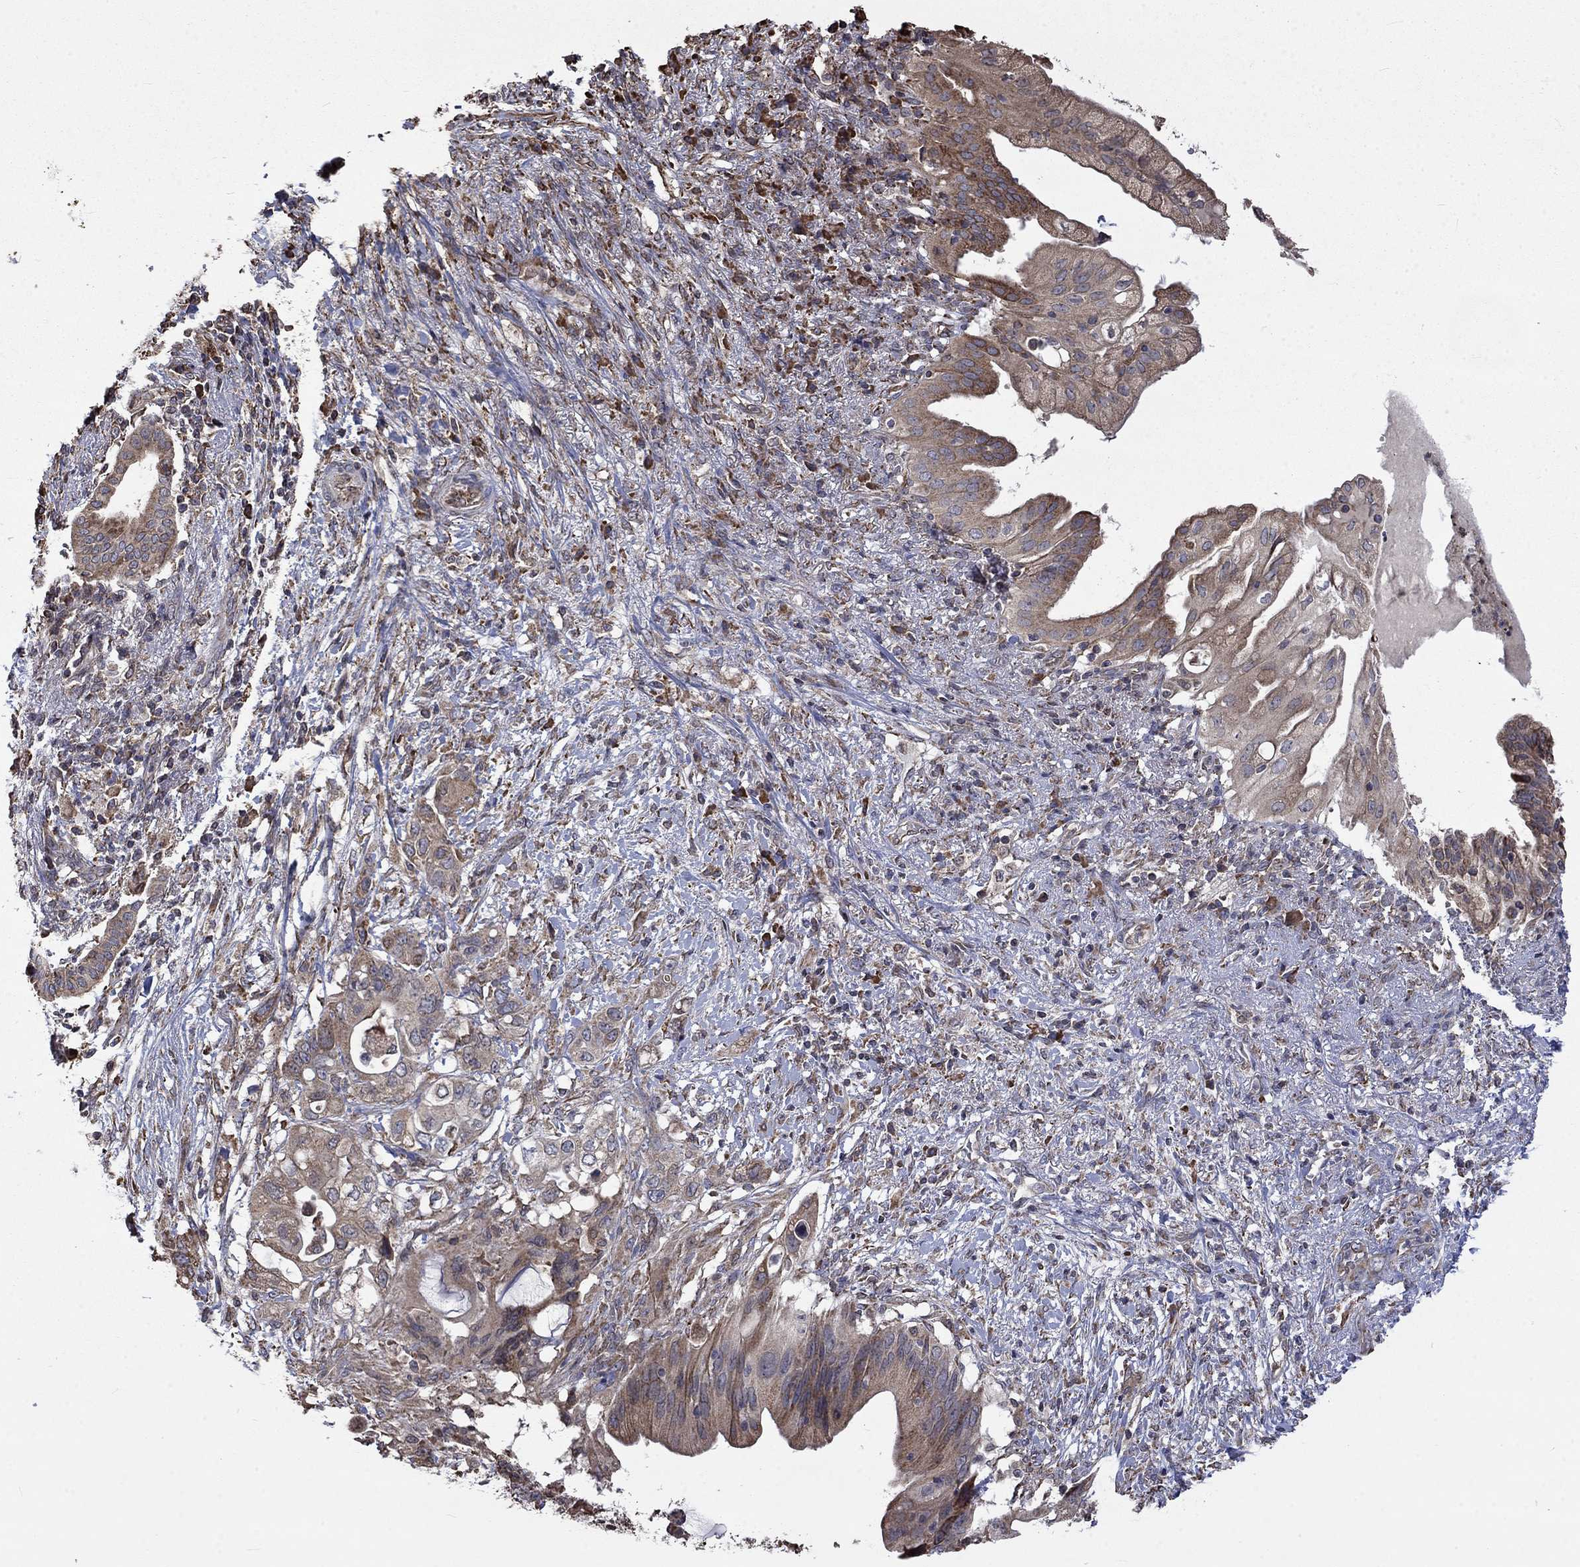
{"staining": {"intensity": "weak", "quantity": "25%-75%", "location": "cytoplasmic/membranous"}, "tissue": "pancreatic cancer", "cell_type": "Tumor cells", "image_type": "cancer", "snomed": [{"axis": "morphology", "description": "Adenocarcinoma, NOS"}, {"axis": "topography", "description": "Pancreas"}], "caption": "Immunohistochemical staining of human pancreatic cancer (adenocarcinoma) shows low levels of weak cytoplasmic/membranous staining in approximately 25%-75% of tumor cells. (brown staining indicates protein expression, while blue staining denotes nuclei).", "gene": "ESRRA", "patient": {"sex": "female", "age": 72}}